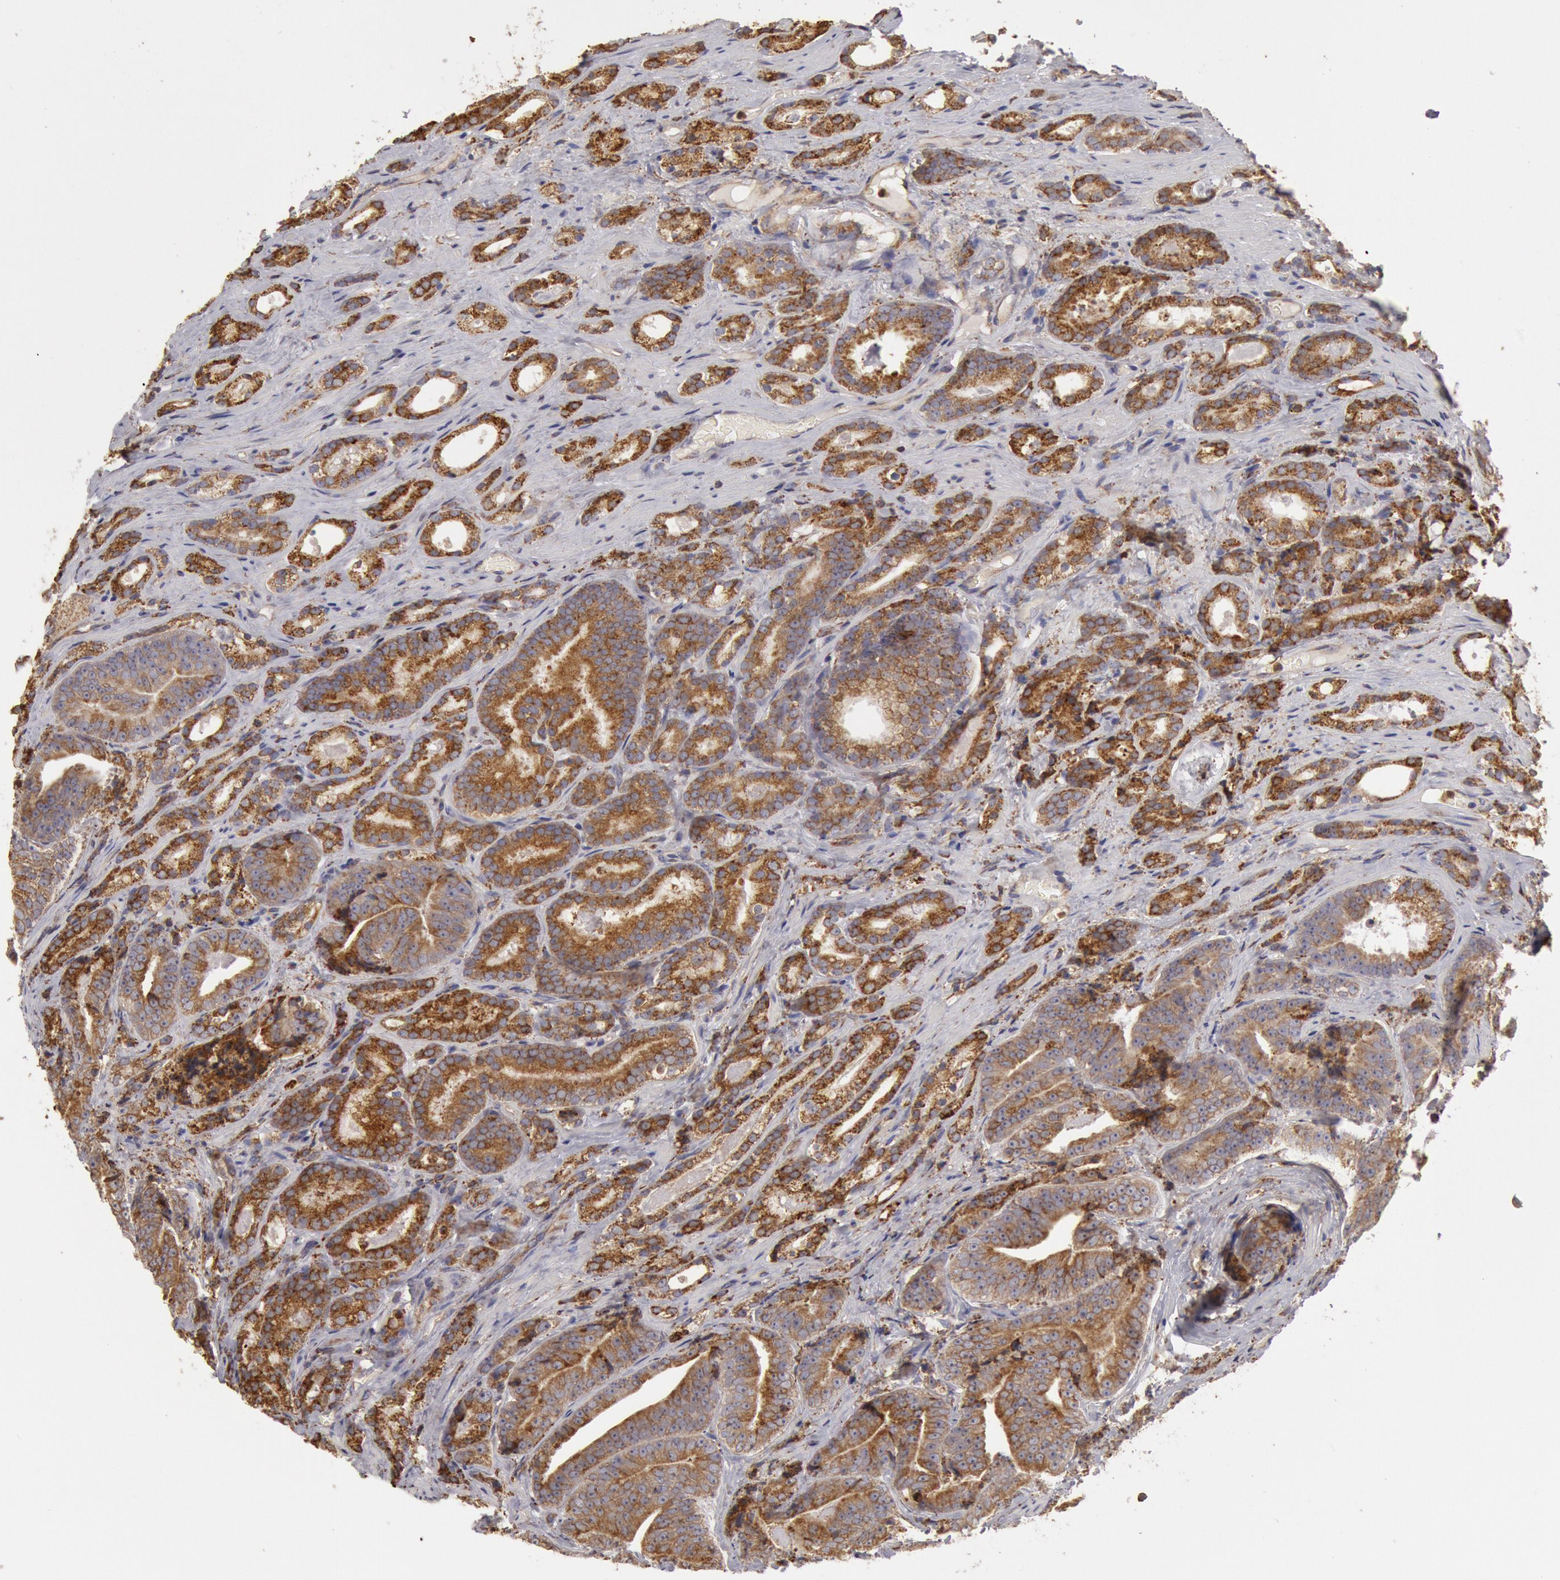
{"staining": {"intensity": "moderate", "quantity": ">75%", "location": "cytoplasmic/membranous"}, "tissue": "prostate cancer", "cell_type": "Tumor cells", "image_type": "cancer", "snomed": [{"axis": "morphology", "description": "Adenocarcinoma, Medium grade"}, {"axis": "topography", "description": "Prostate"}], "caption": "A brown stain labels moderate cytoplasmic/membranous expression of a protein in human prostate cancer tumor cells.", "gene": "ERP44", "patient": {"sex": "male", "age": 65}}